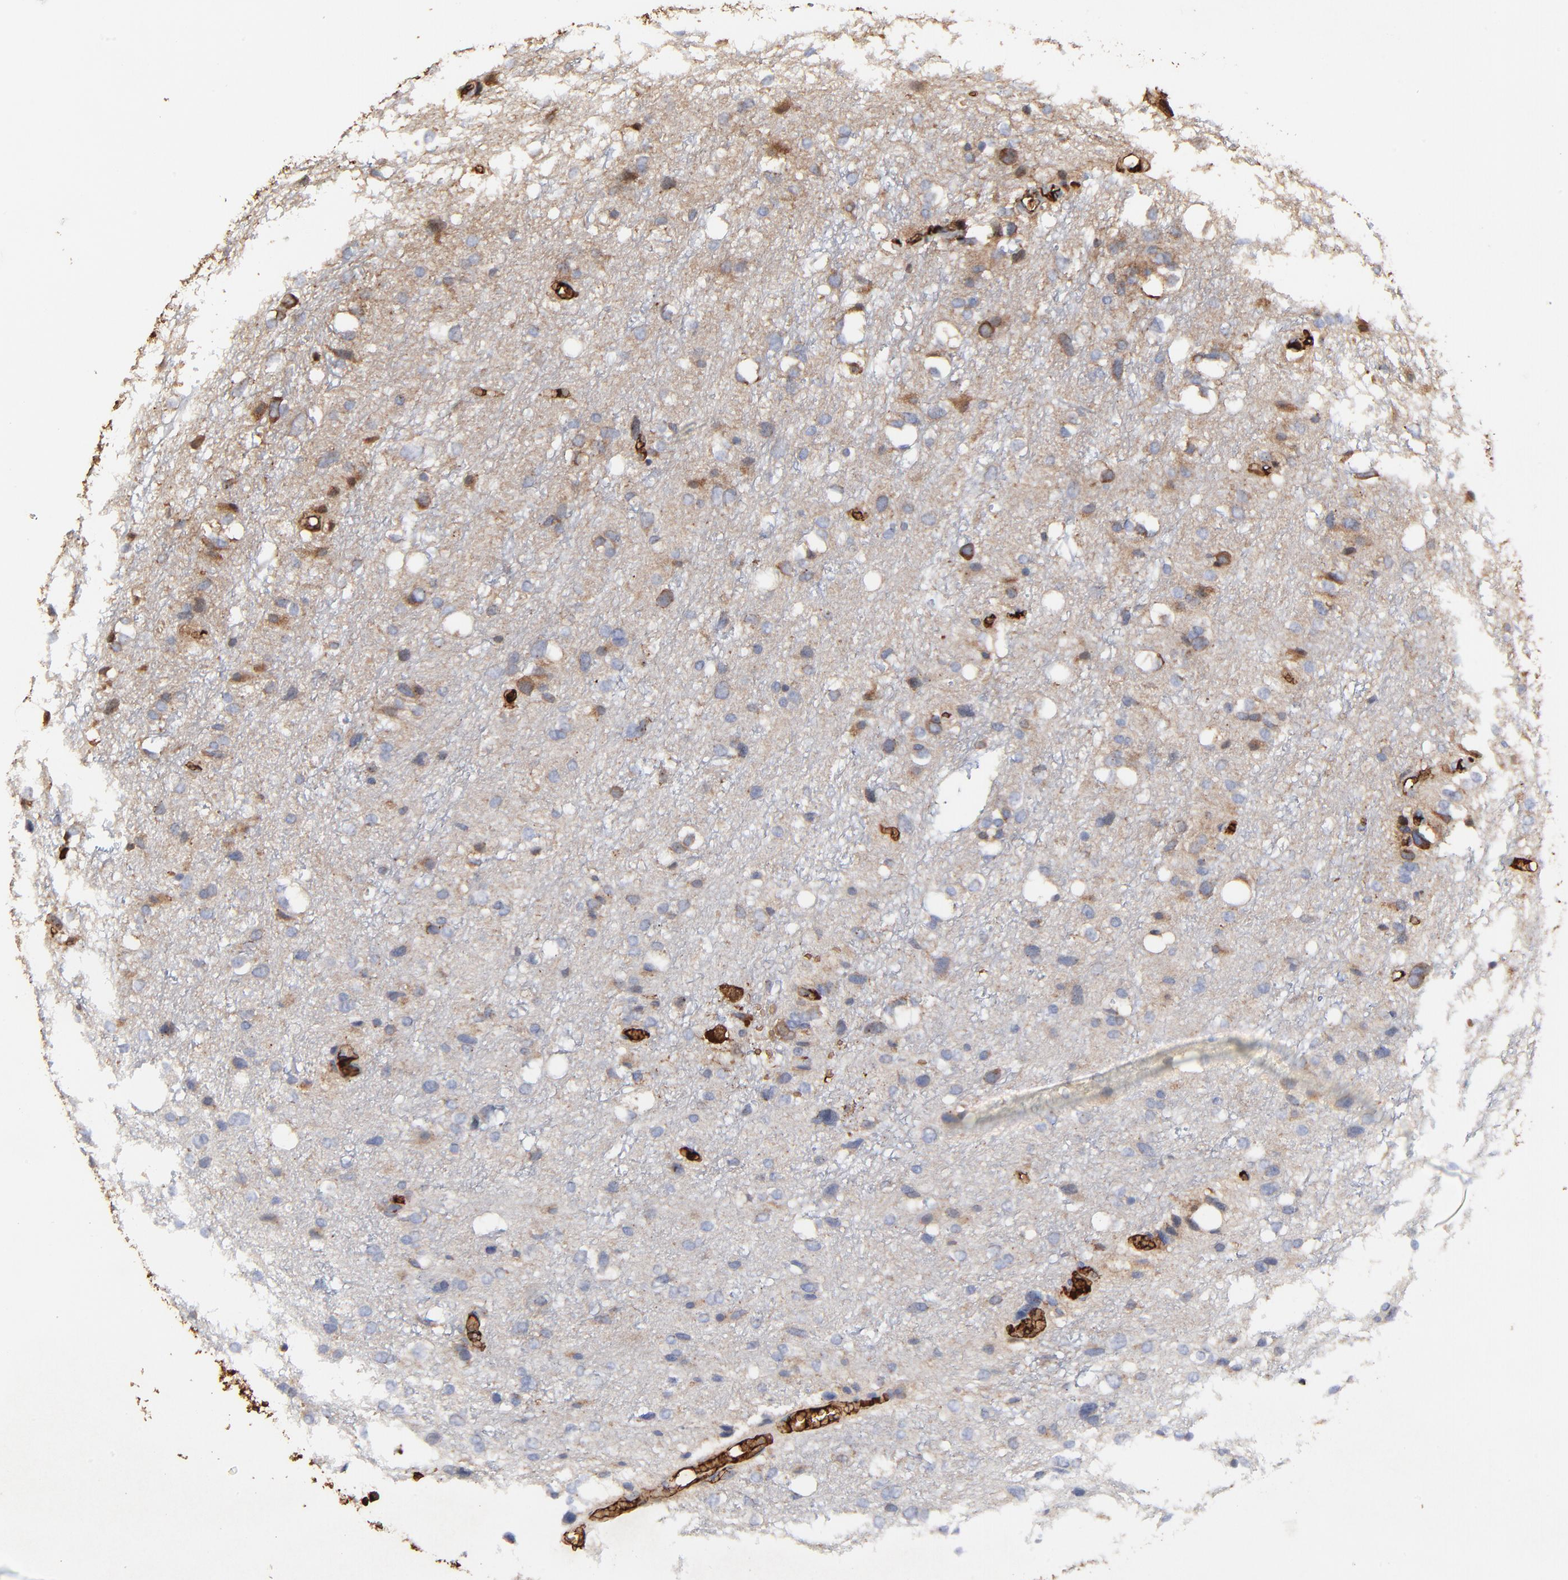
{"staining": {"intensity": "strong", "quantity": "25%-75%", "location": "cytoplasmic/membranous"}, "tissue": "glioma", "cell_type": "Tumor cells", "image_type": "cancer", "snomed": [{"axis": "morphology", "description": "Glioma, malignant, High grade"}, {"axis": "topography", "description": "Brain"}], "caption": "This is an image of immunohistochemistry staining of malignant glioma (high-grade), which shows strong positivity in the cytoplasmic/membranous of tumor cells.", "gene": "PAG1", "patient": {"sex": "female", "age": 59}}